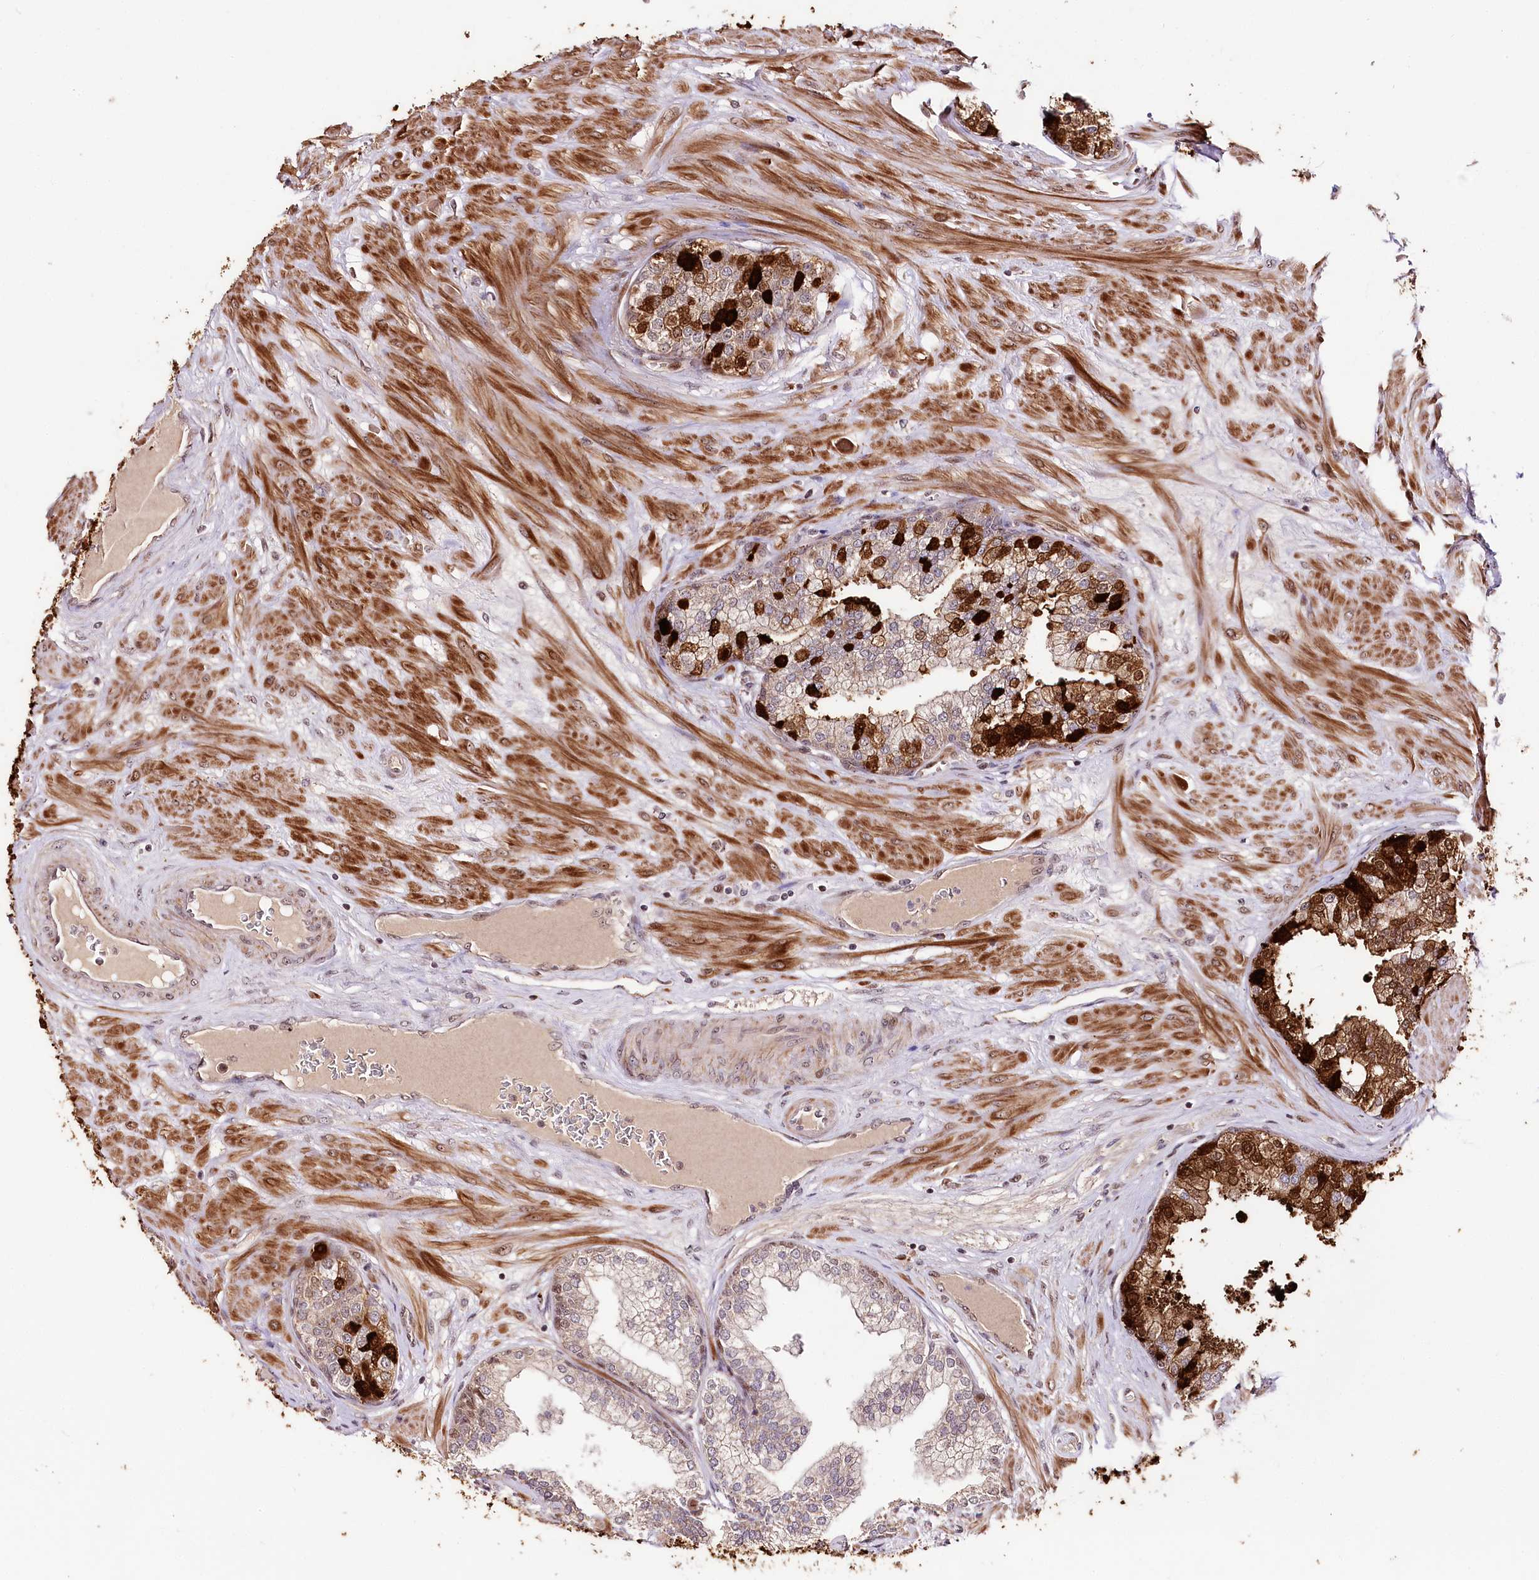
{"staining": {"intensity": "strong", "quantity": "25%-75%", "location": "cytoplasmic/membranous"}, "tissue": "prostate", "cell_type": "Glandular cells", "image_type": "normal", "snomed": [{"axis": "morphology", "description": "Normal tissue, NOS"}, {"axis": "topography", "description": "Prostate"}], "caption": "This histopathology image demonstrates immunohistochemistry (IHC) staining of normal human prostate, with high strong cytoplasmic/membranous staining in approximately 25%-75% of glandular cells.", "gene": "DMP1", "patient": {"sex": "male", "age": 60}}